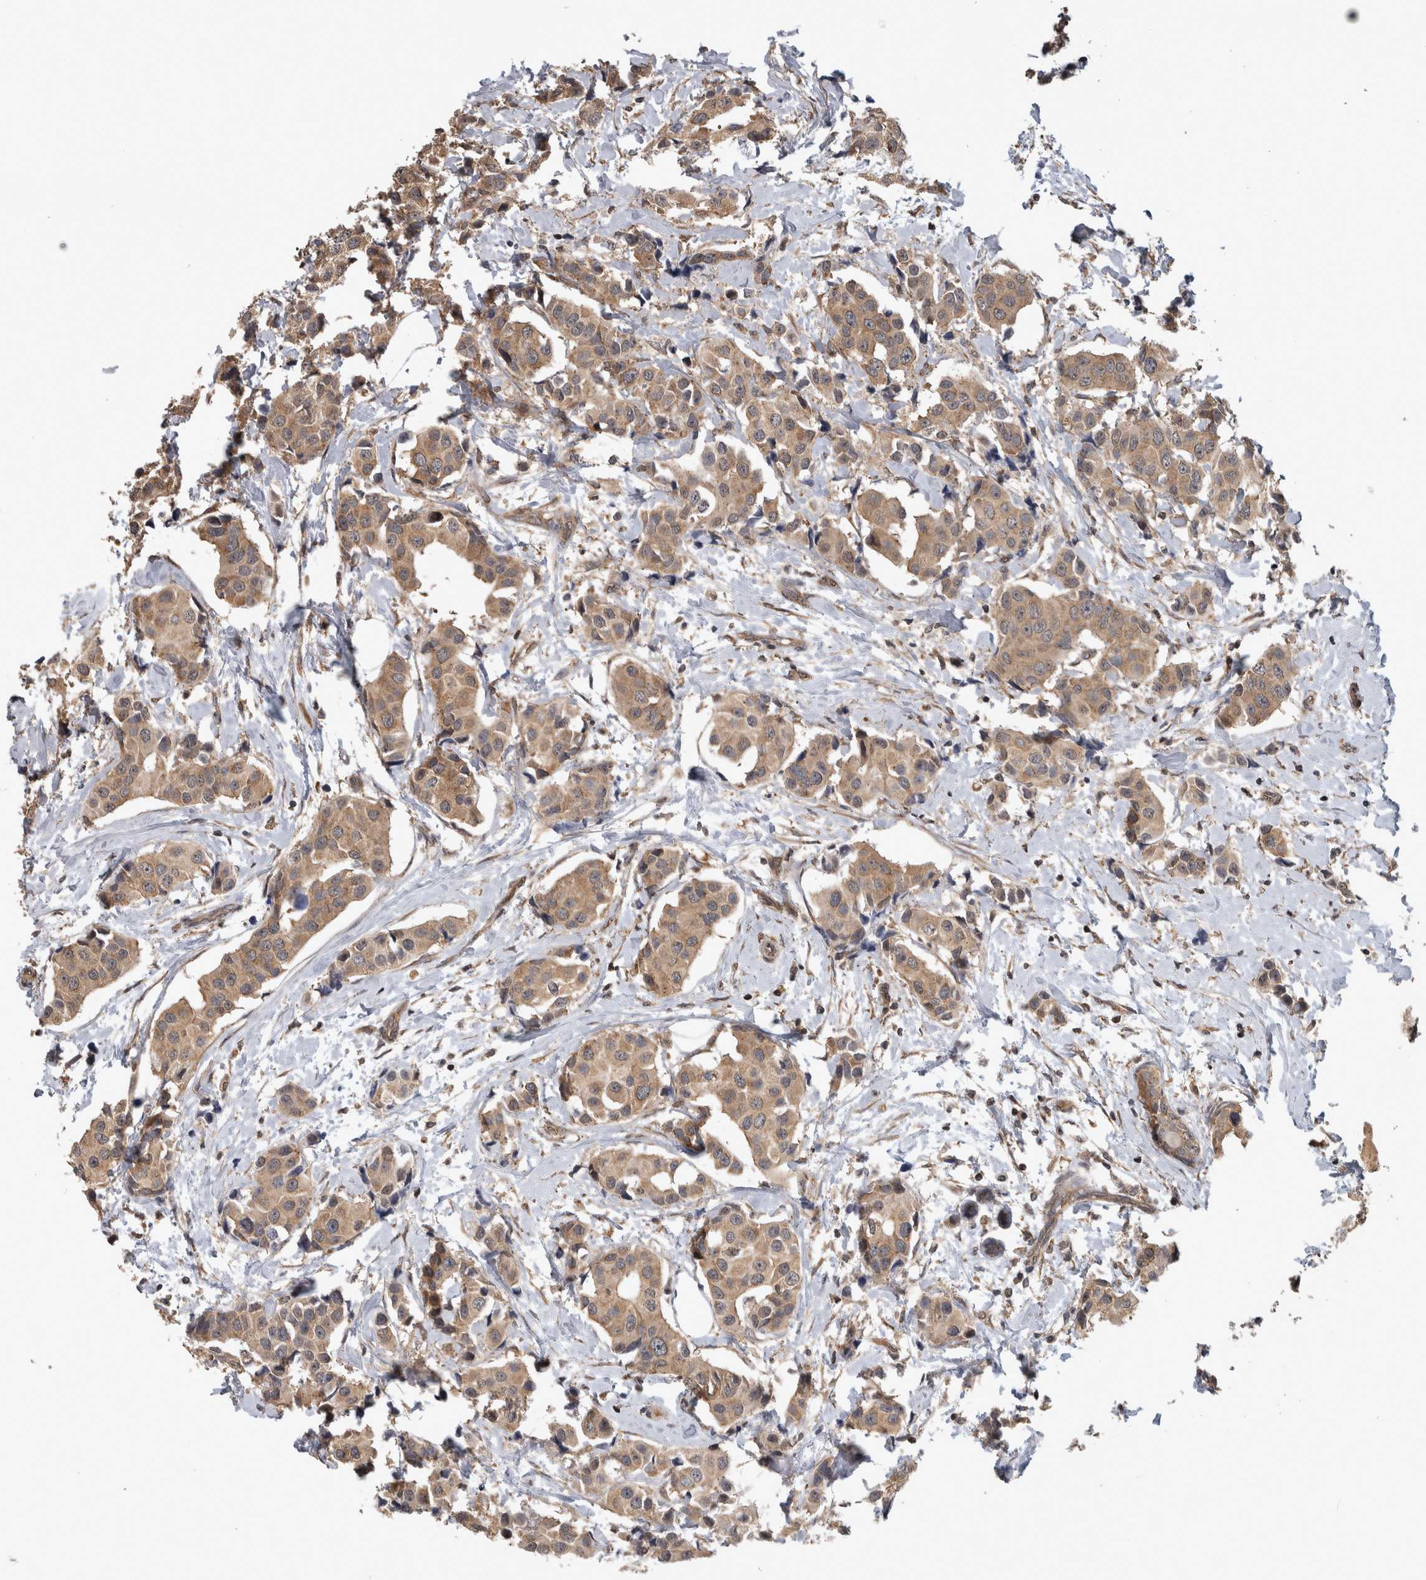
{"staining": {"intensity": "moderate", "quantity": ">75%", "location": "cytoplasmic/membranous"}, "tissue": "breast cancer", "cell_type": "Tumor cells", "image_type": "cancer", "snomed": [{"axis": "morphology", "description": "Normal tissue, NOS"}, {"axis": "morphology", "description": "Duct carcinoma"}, {"axis": "topography", "description": "Breast"}], "caption": "Immunohistochemical staining of breast cancer (intraductal carcinoma) demonstrates medium levels of moderate cytoplasmic/membranous protein positivity in about >75% of tumor cells.", "gene": "ATXN2", "patient": {"sex": "female", "age": 39}}